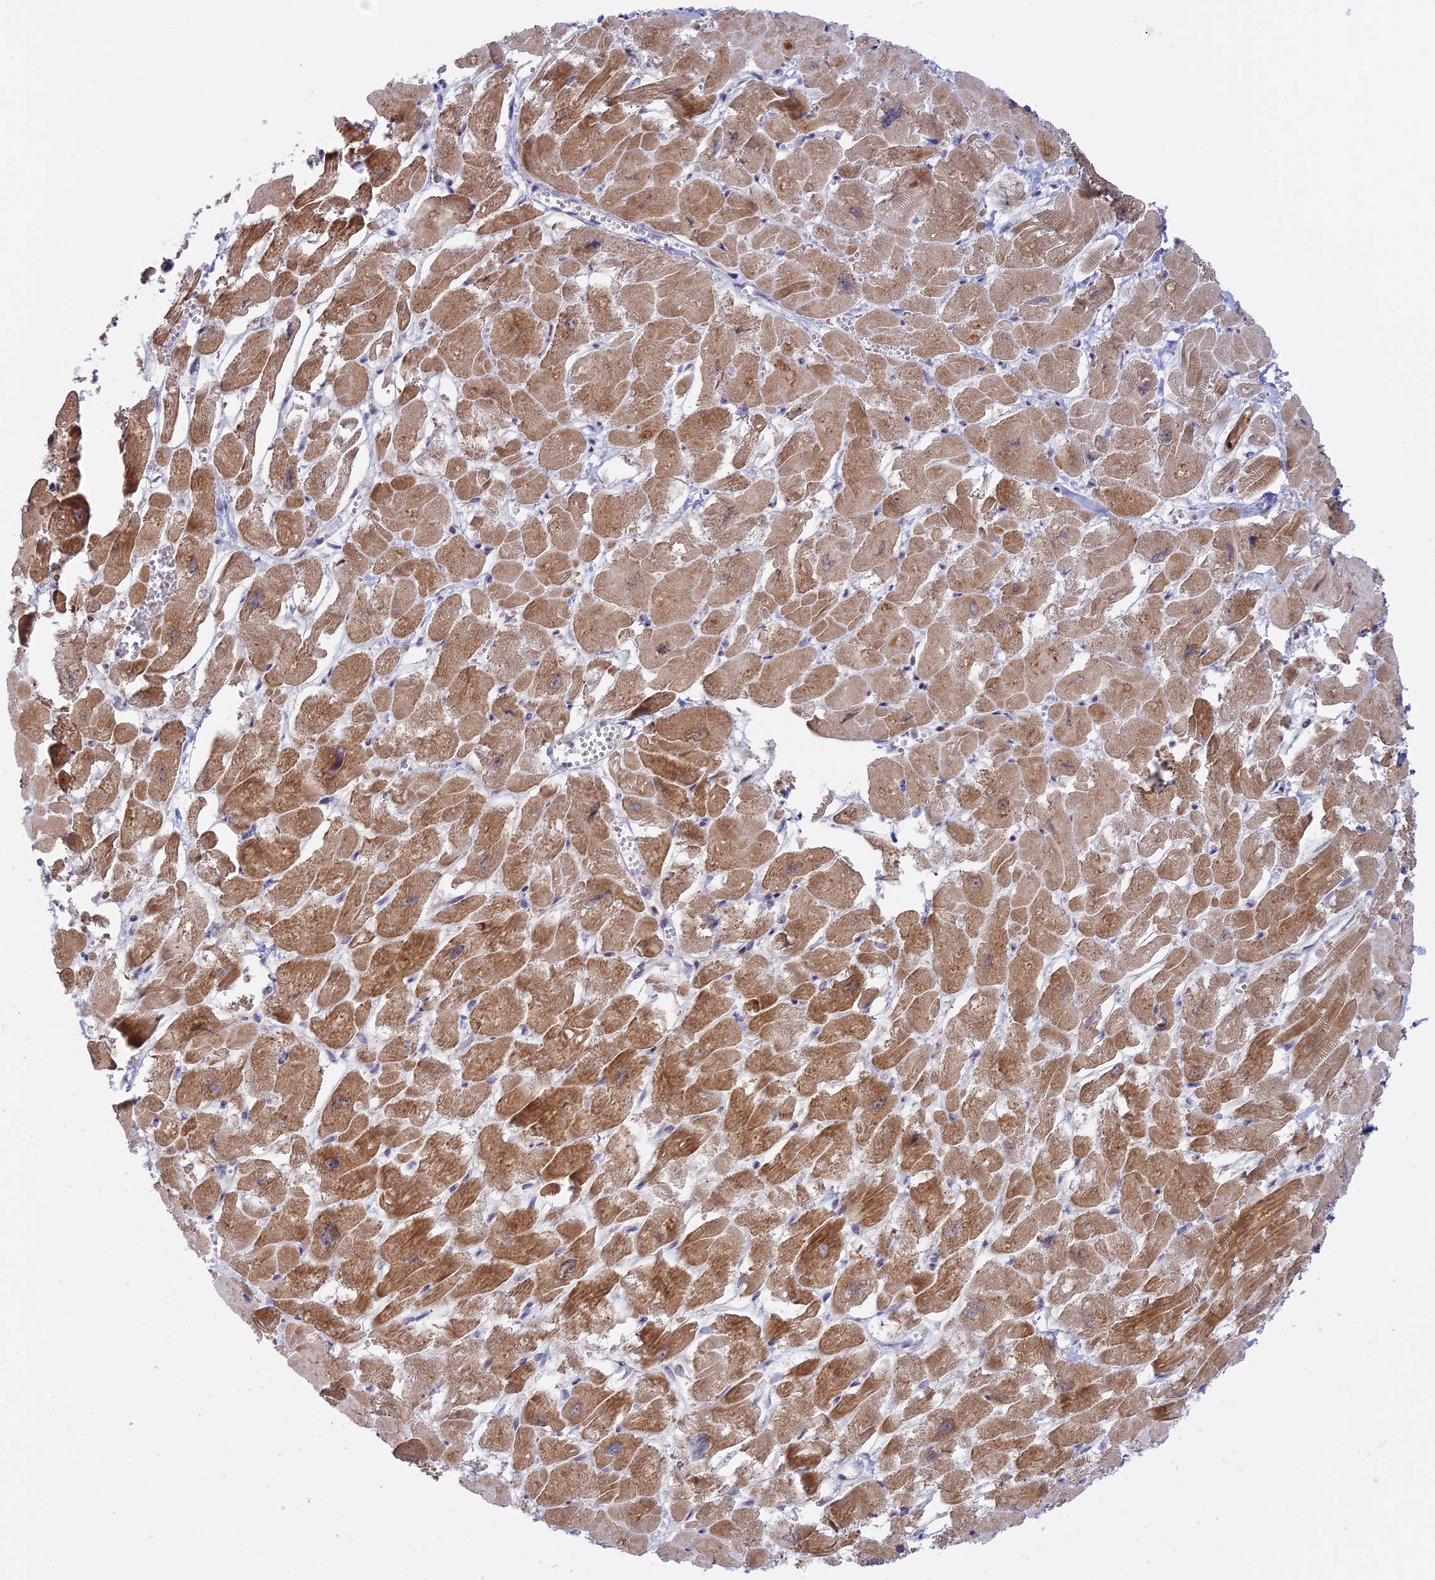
{"staining": {"intensity": "moderate", "quantity": ">75%", "location": "cytoplasmic/membranous"}, "tissue": "heart muscle", "cell_type": "Cardiomyocytes", "image_type": "normal", "snomed": [{"axis": "morphology", "description": "Normal tissue, NOS"}, {"axis": "topography", "description": "Heart"}], "caption": "Brown immunohistochemical staining in benign heart muscle exhibits moderate cytoplasmic/membranous expression in approximately >75% of cardiomyocytes. The staining is performed using DAB brown chromogen to label protein expression. The nuclei are counter-stained blue using hematoxylin.", "gene": "GSKIP", "patient": {"sex": "male", "age": 54}}